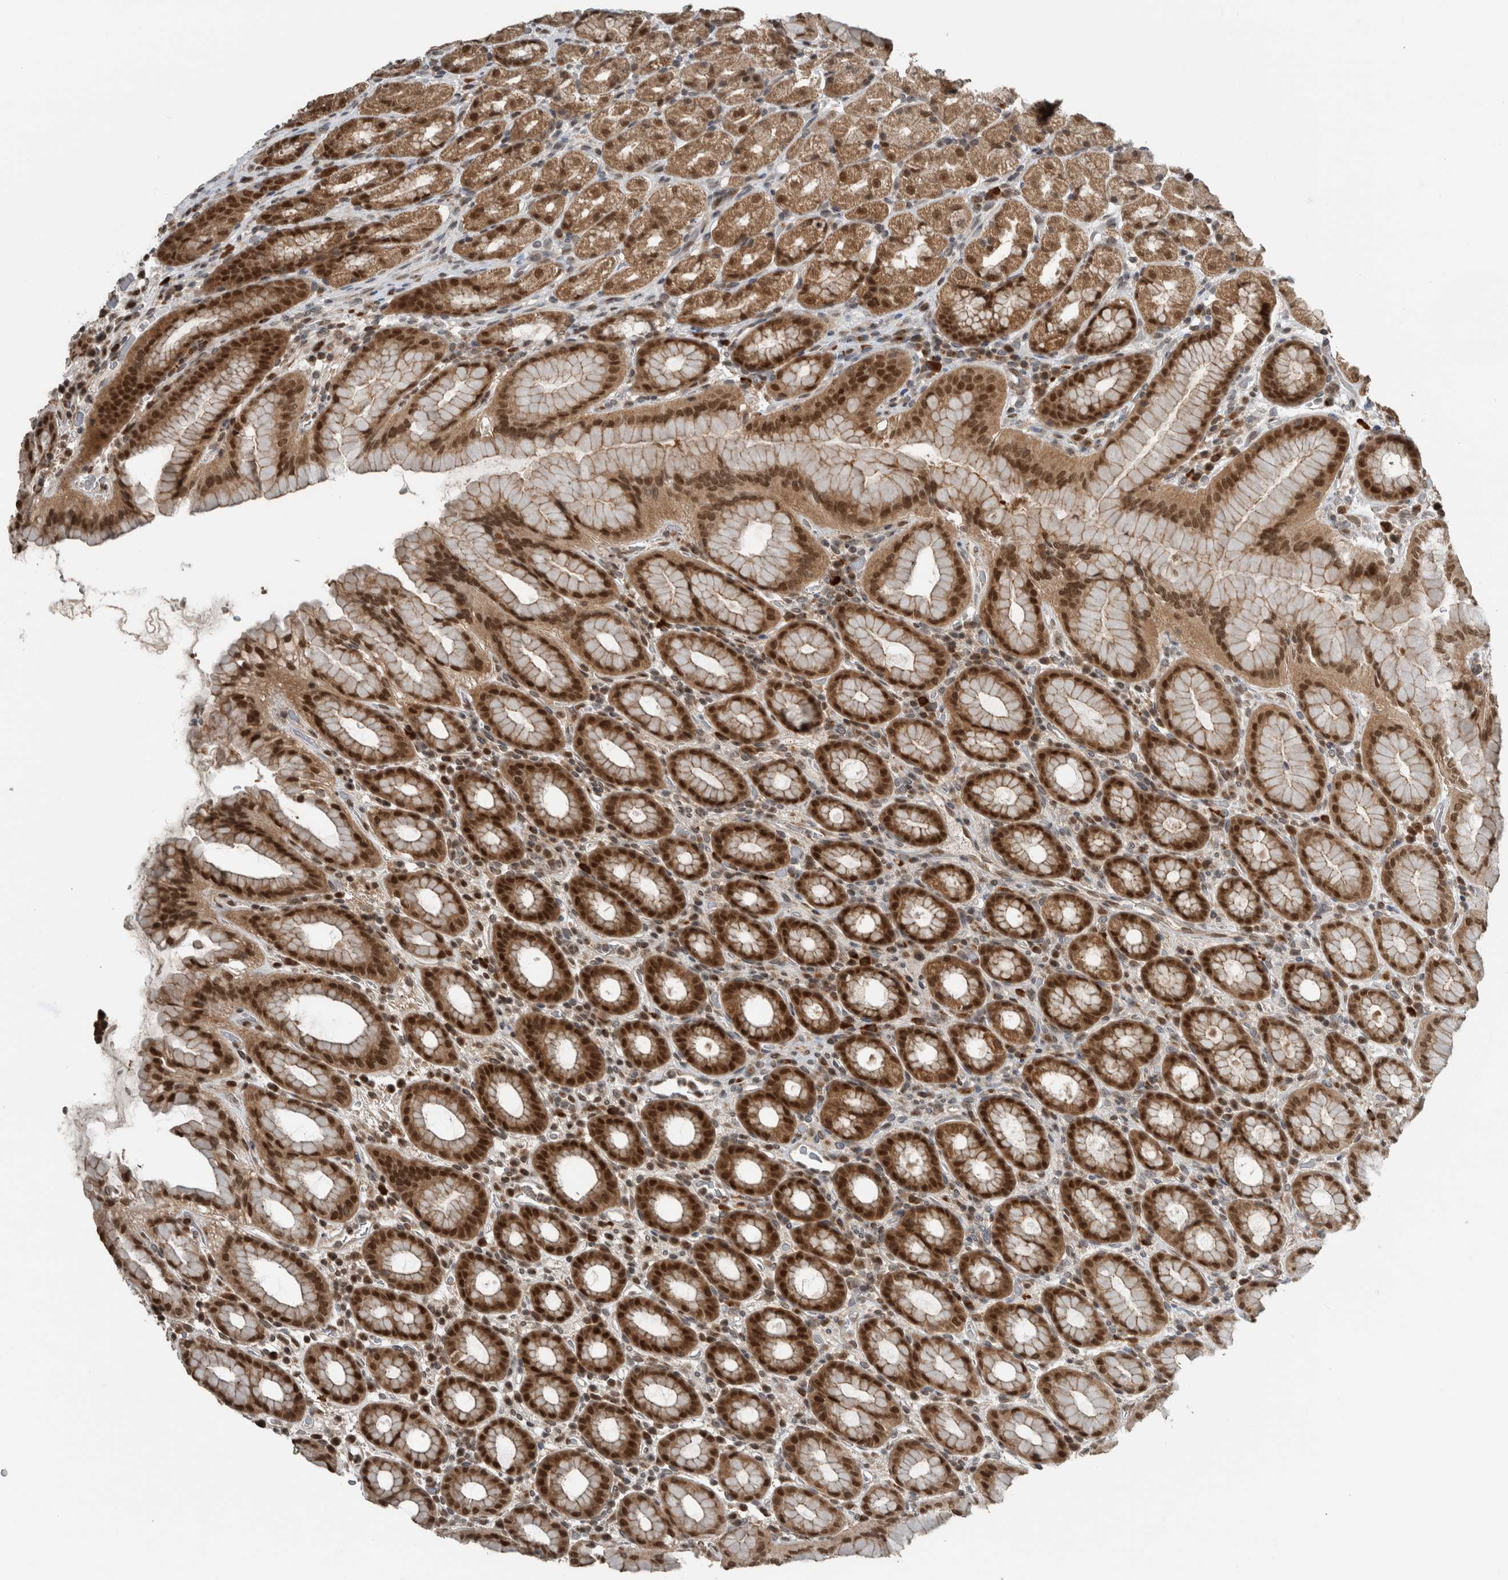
{"staining": {"intensity": "strong", "quantity": ">75%", "location": "cytoplasmic/membranous,nuclear"}, "tissue": "stomach", "cell_type": "Glandular cells", "image_type": "normal", "snomed": [{"axis": "morphology", "description": "Normal tissue, NOS"}, {"axis": "topography", "description": "Stomach, upper"}], "caption": "There is high levels of strong cytoplasmic/membranous,nuclear staining in glandular cells of unremarkable stomach, as demonstrated by immunohistochemical staining (brown color).", "gene": "SPAG7", "patient": {"sex": "male", "age": 68}}